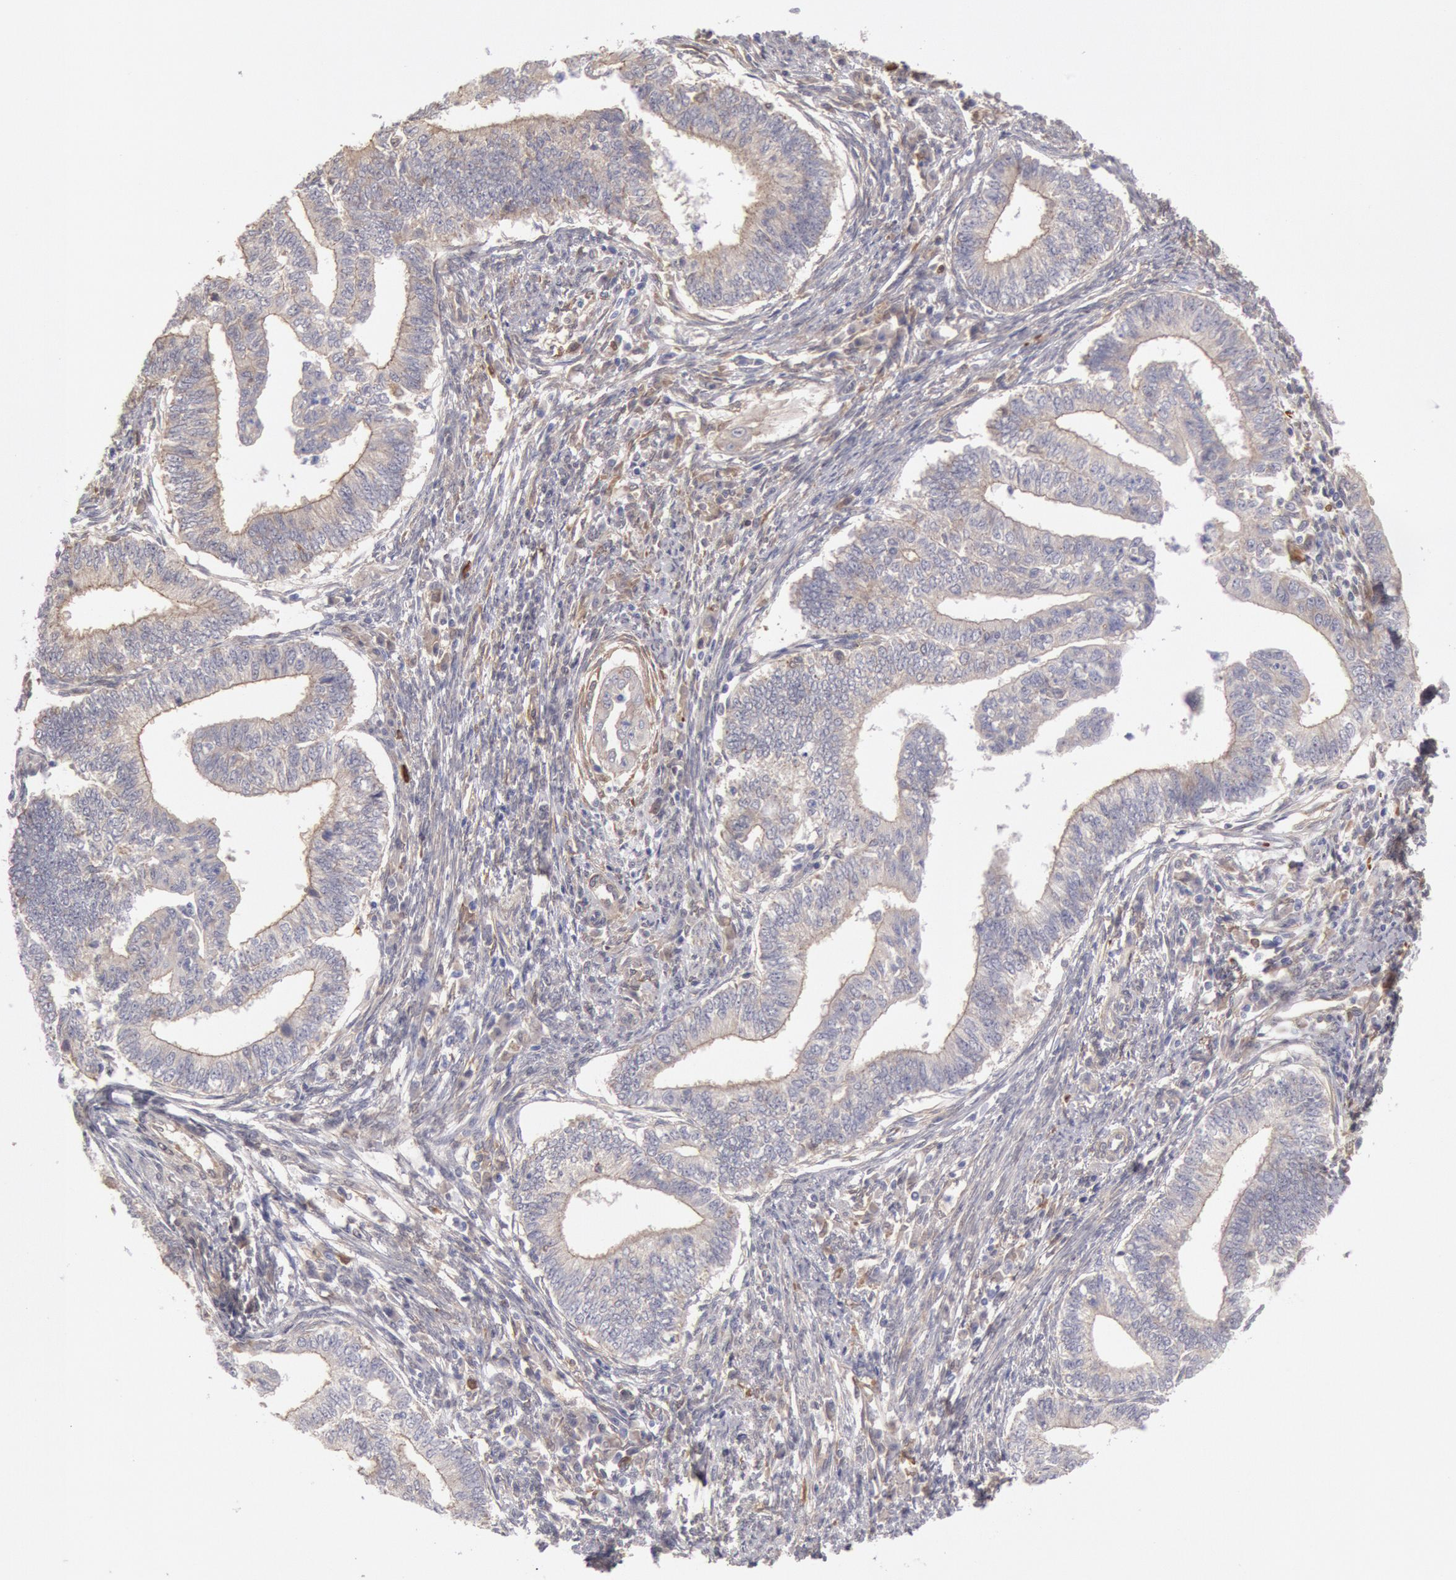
{"staining": {"intensity": "weak", "quantity": ">75%", "location": "cytoplasmic/membranous"}, "tissue": "endometrial cancer", "cell_type": "Tumor cells", "image_type": "cancer", "snomed": [{"axis": "morphology", "description": "Adenocarcinoma, NOS"}, {"axis": "topography", "description": "Endometrium"}], "caption": "Tumor cells show low levels of weak cytoplasmic/membranous positivity in approximately >75% of cells in endometrial cancer.", "gene": "CCDC50", "patient": {"sex": "female", "age": 66}}